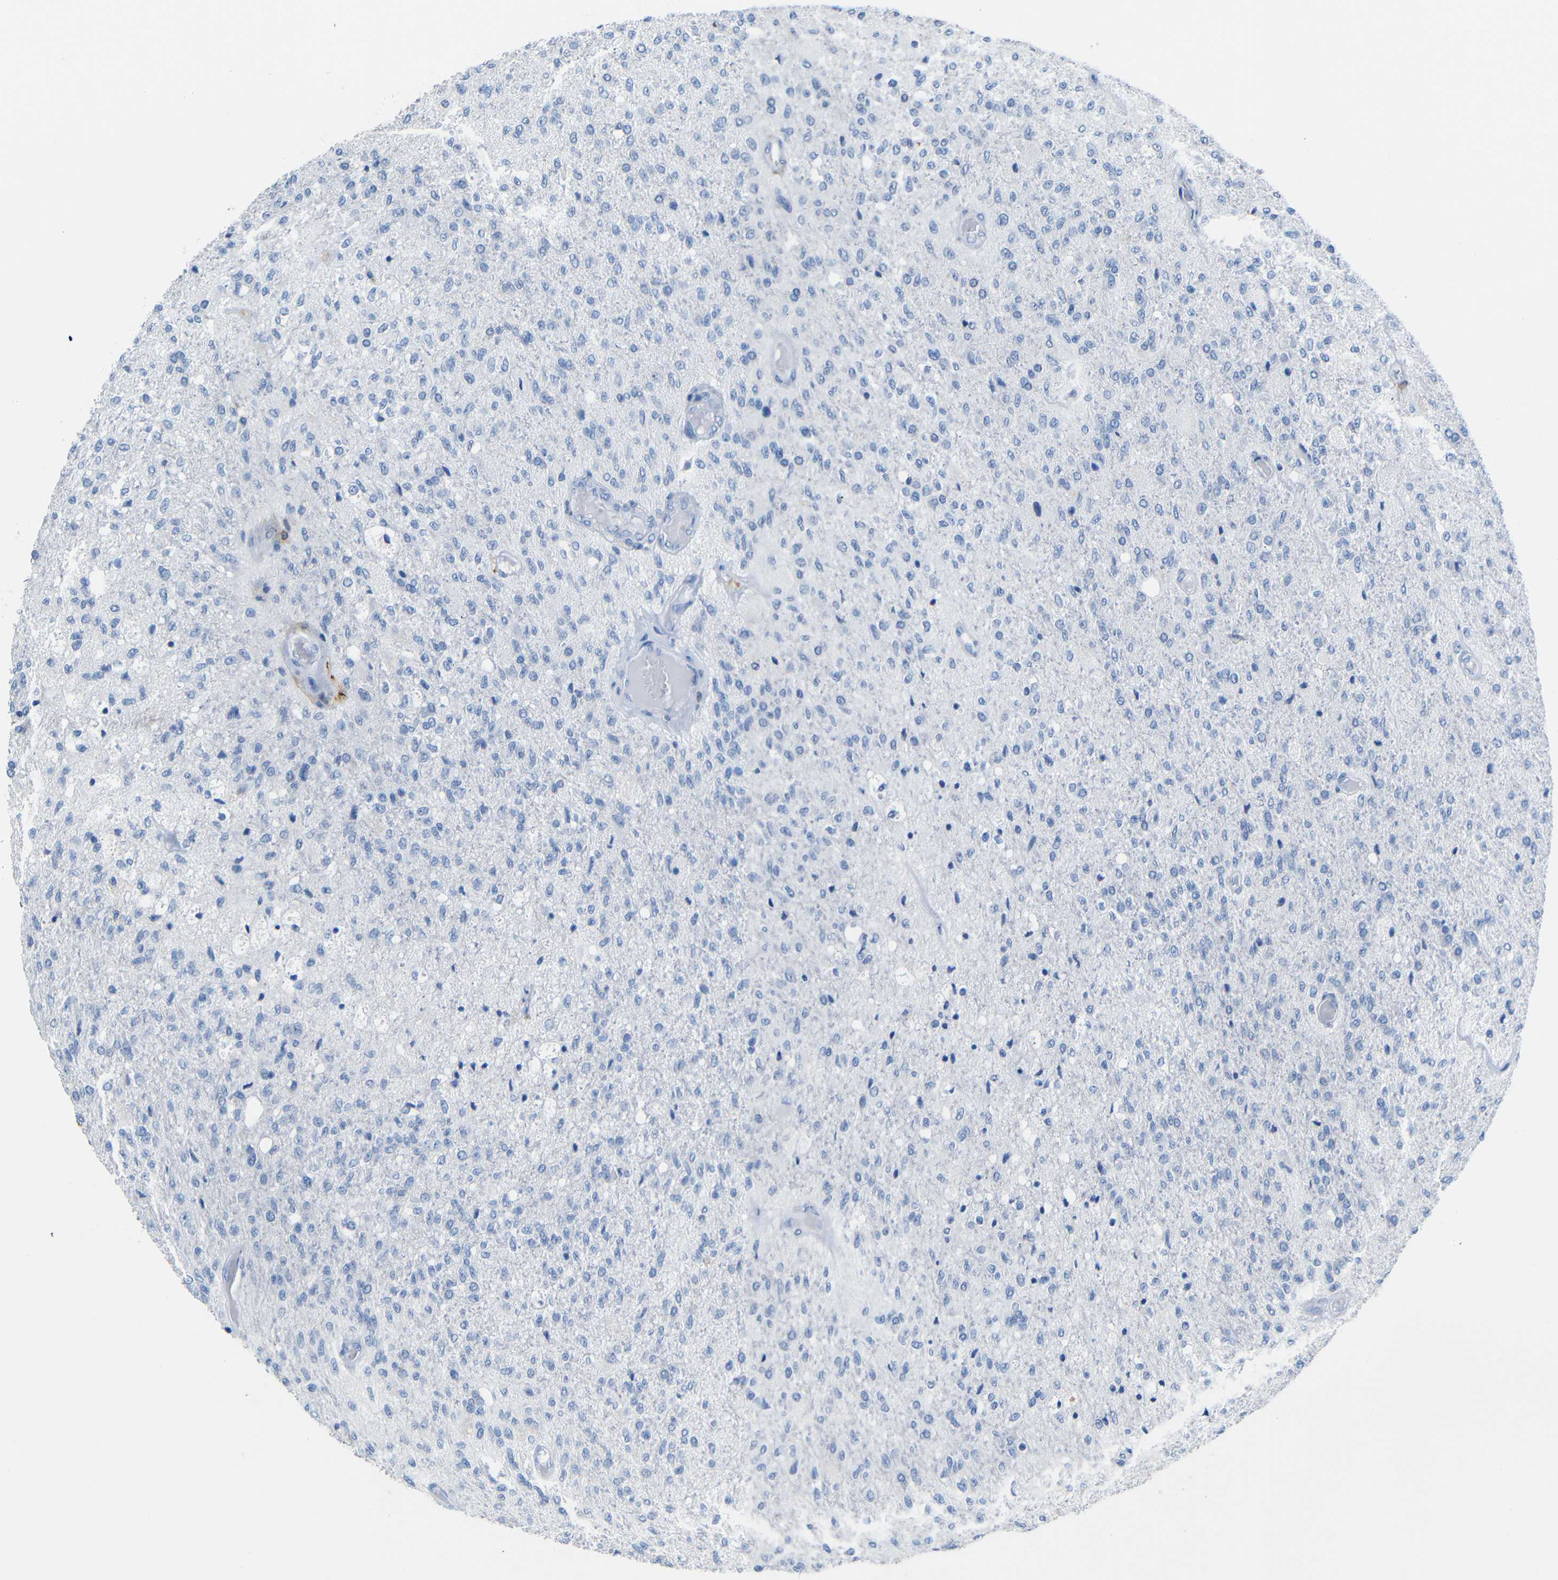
{"staining": {"intensity": "negative", "quantity": "none", "location": "none"}, "tissue": "glioma", "cell_type": "Tumor cells", "image_type": "cancer", "snomed": [{"axis": "morphology", "description": "Normal tissue, NOS"}, {"axis": "morphology", "description": "Glioma, malignant, High grade"}, {"axis": "topography", "description": "Cerebral cortex"}], "caption": "A high-resolution histopathology image shows IHC staining of malignant high-grade glioma, which shows no significant expression in tumor cells.", "gene": "C1orf210", "patient": {"sex": "male", "age": 77}}